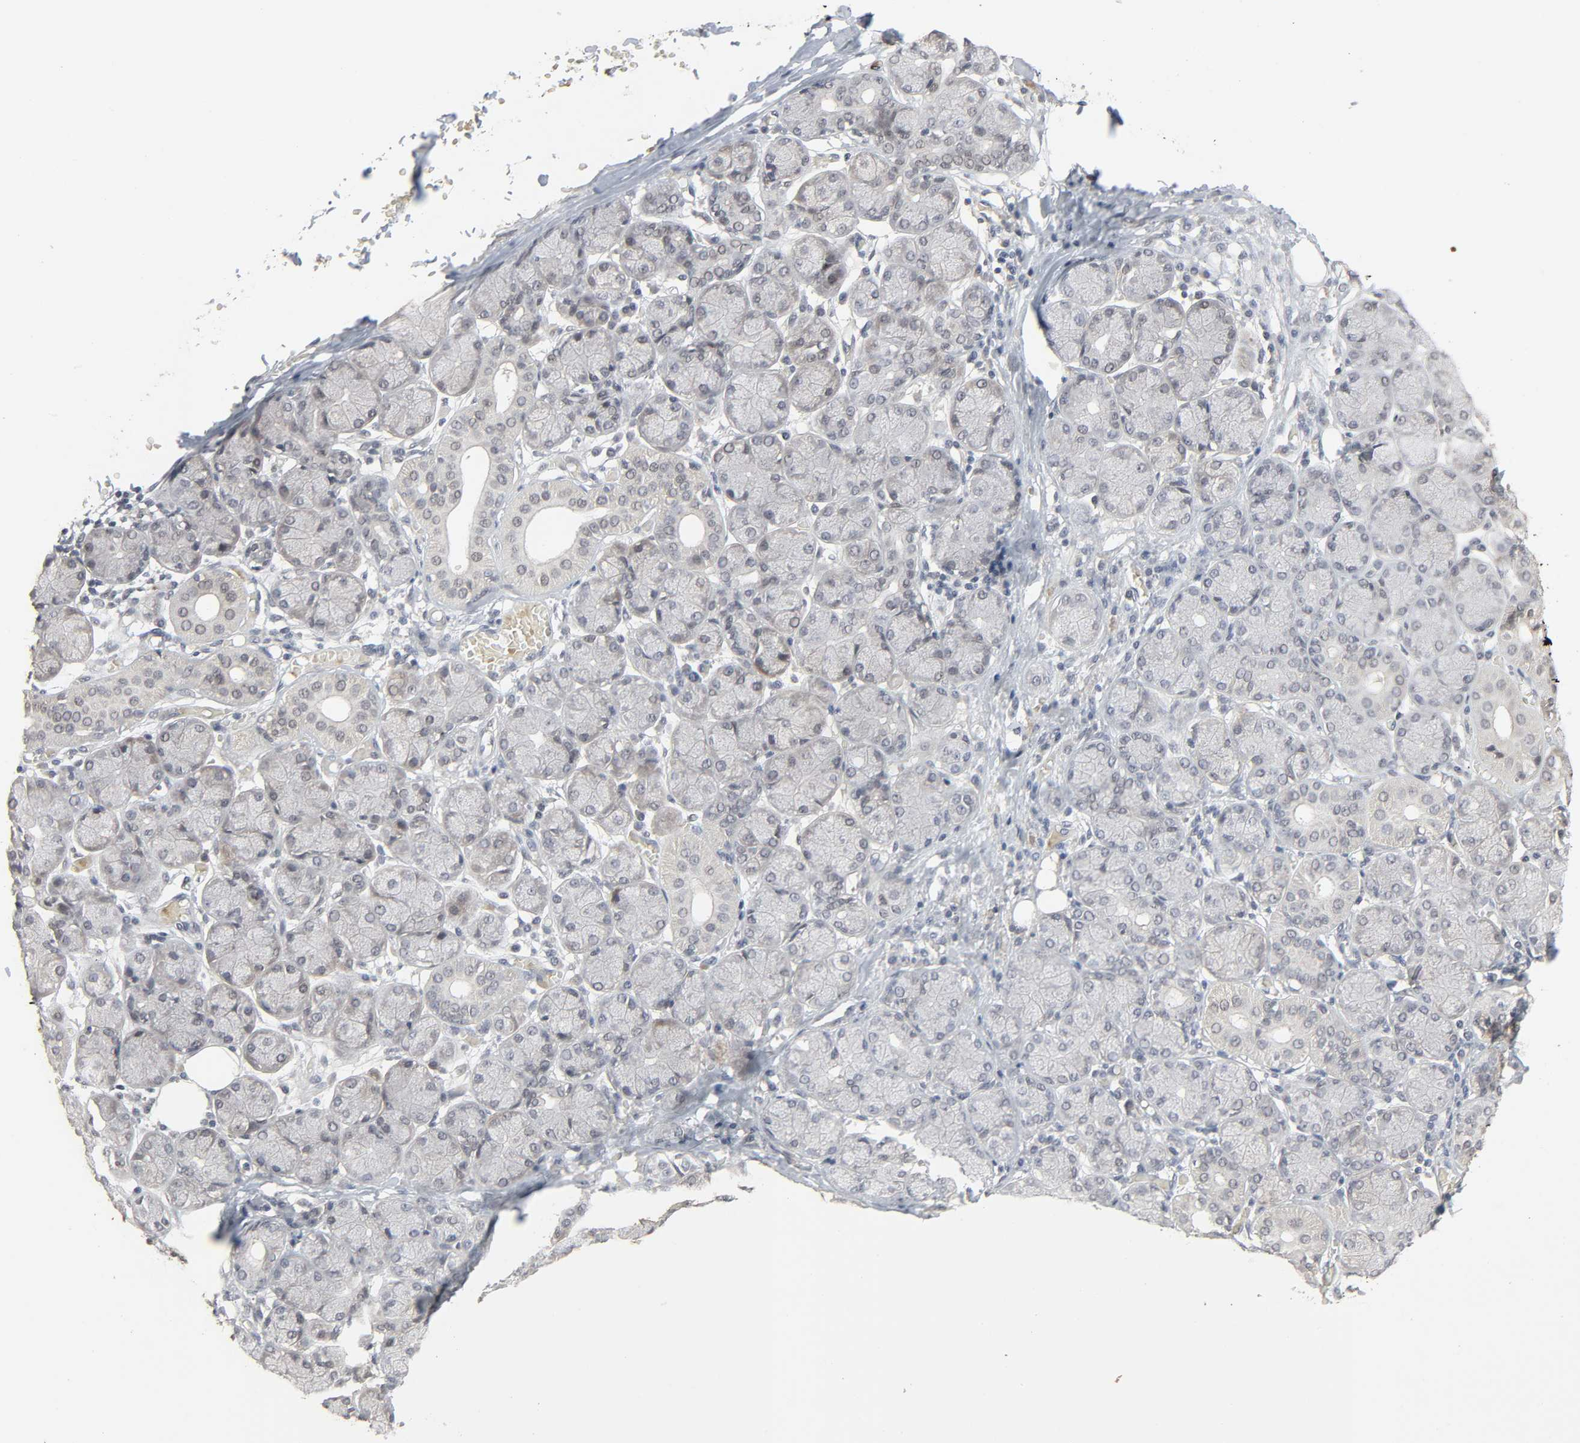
{"staining": {"intensity": "weak", "quantity": "<25%", "location": "cytoplasmic/membranous"}, "tissue": "salivary gland", "cell_type": "Glandular cells", "image_type": "normal", "snomed": [{"axis": "morphology", "description": "Normal tissue, NOS"}, {"axis": "topography", "description": "Salivary gland"}], "caption": "IHC of normal salivary gland reveals no staining in glandular cells. (Stains: DAB immunohistochemistry with hematoxylin counter stain, Microscopy: brightfield microscopy at high magnification).", "gene": "ZNF222", "patient": {"sex": "female", "age": 24}}